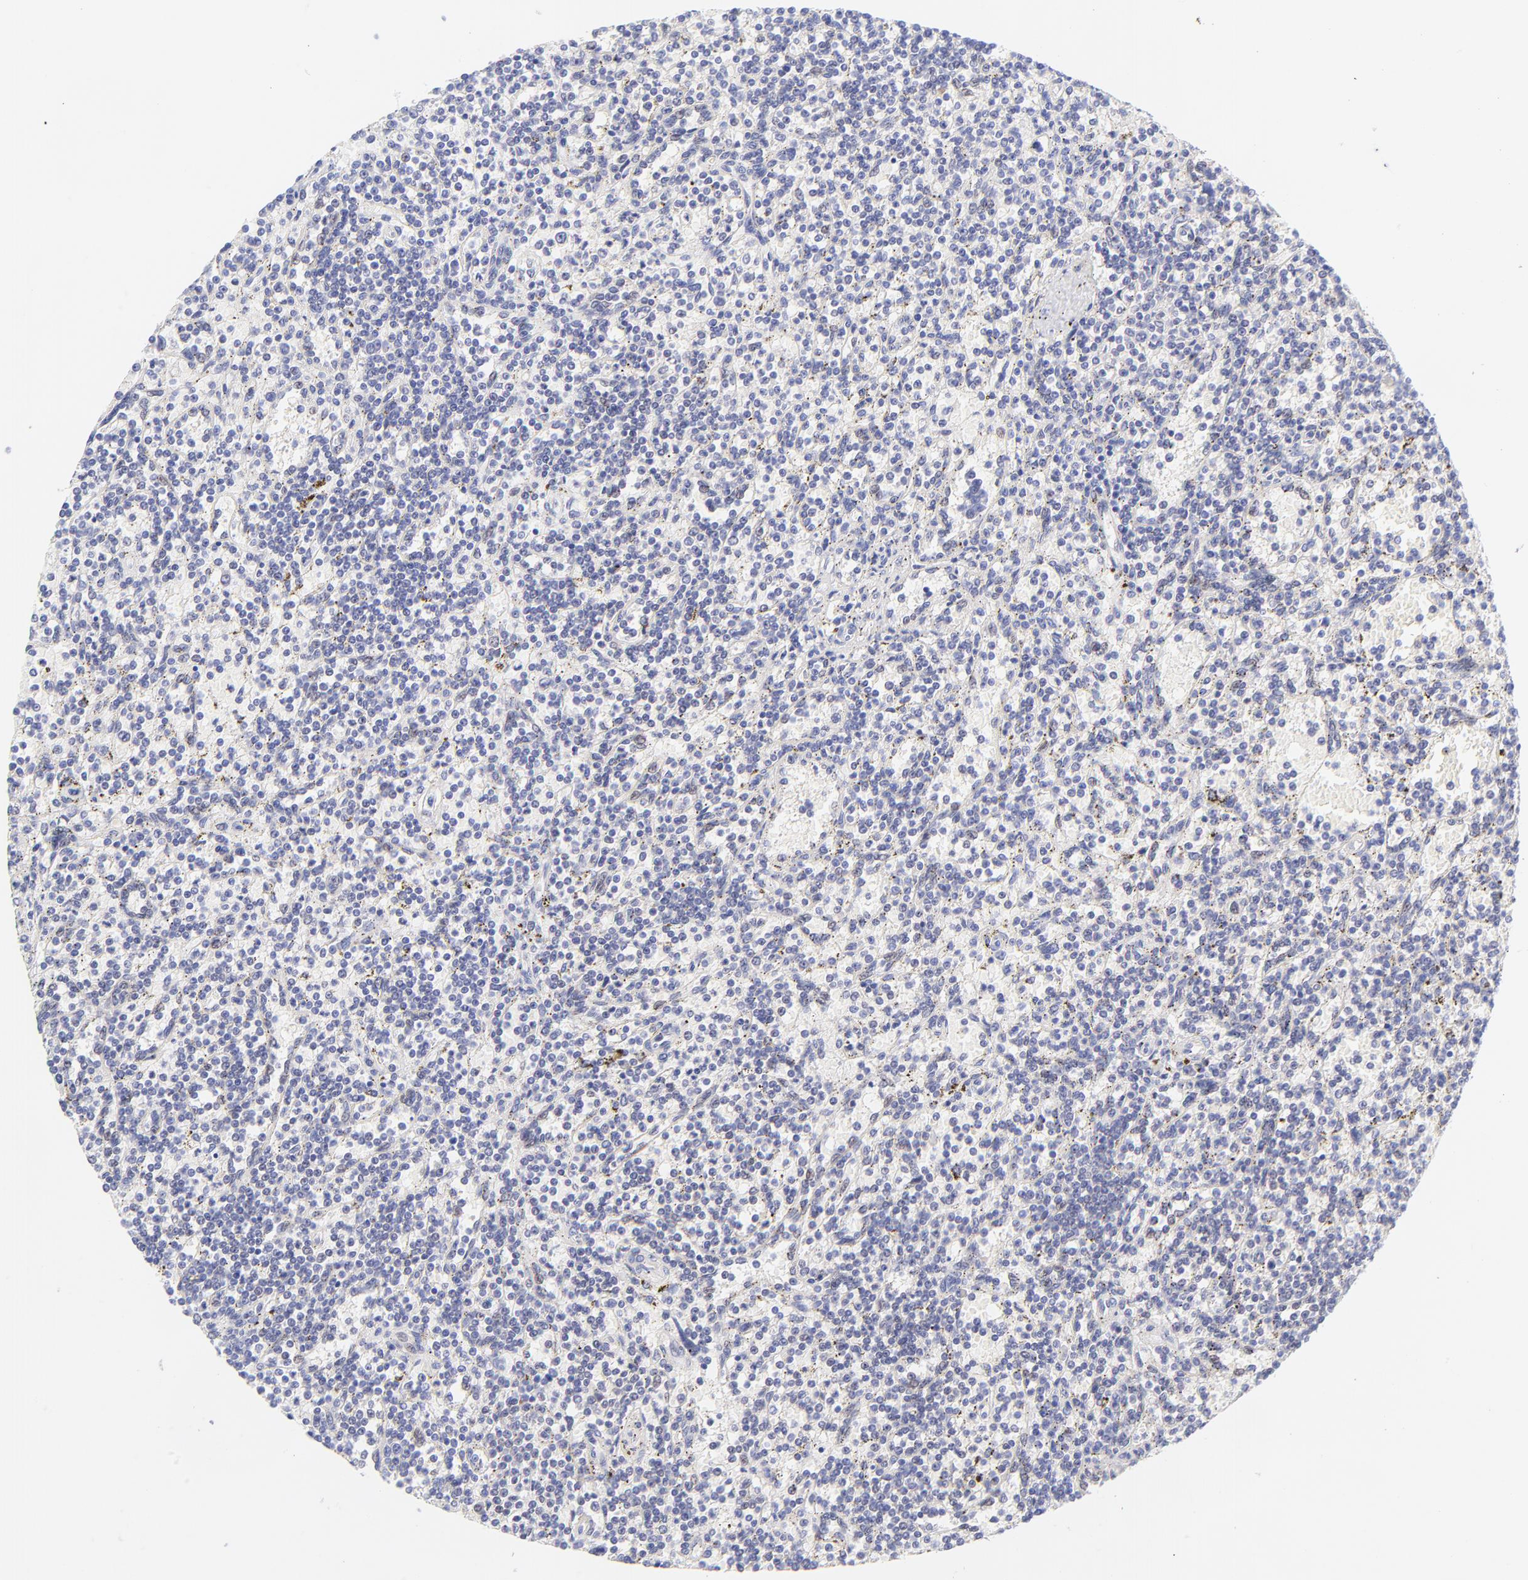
{"staining": {"intensity": "negative", "quantity": "none", "location": "none"}, "tissue": "lymphoma", "cell_type": "Tumor cells", "image_type": "cancer", "snomed": [{"axis": "morphology", "description": "Malignant lymphoma, non-Hodgkin's type, Low grade"}, {"axis": "topography", "description": "Spleen"}], "caption": "Low-grade malignant lymphoma, non-Hodgkin's type stained for a protein using IHC displays no positivity tumor cells.", "gene": "PBDC1", "patient": {"sex": "male", "age": 73}}